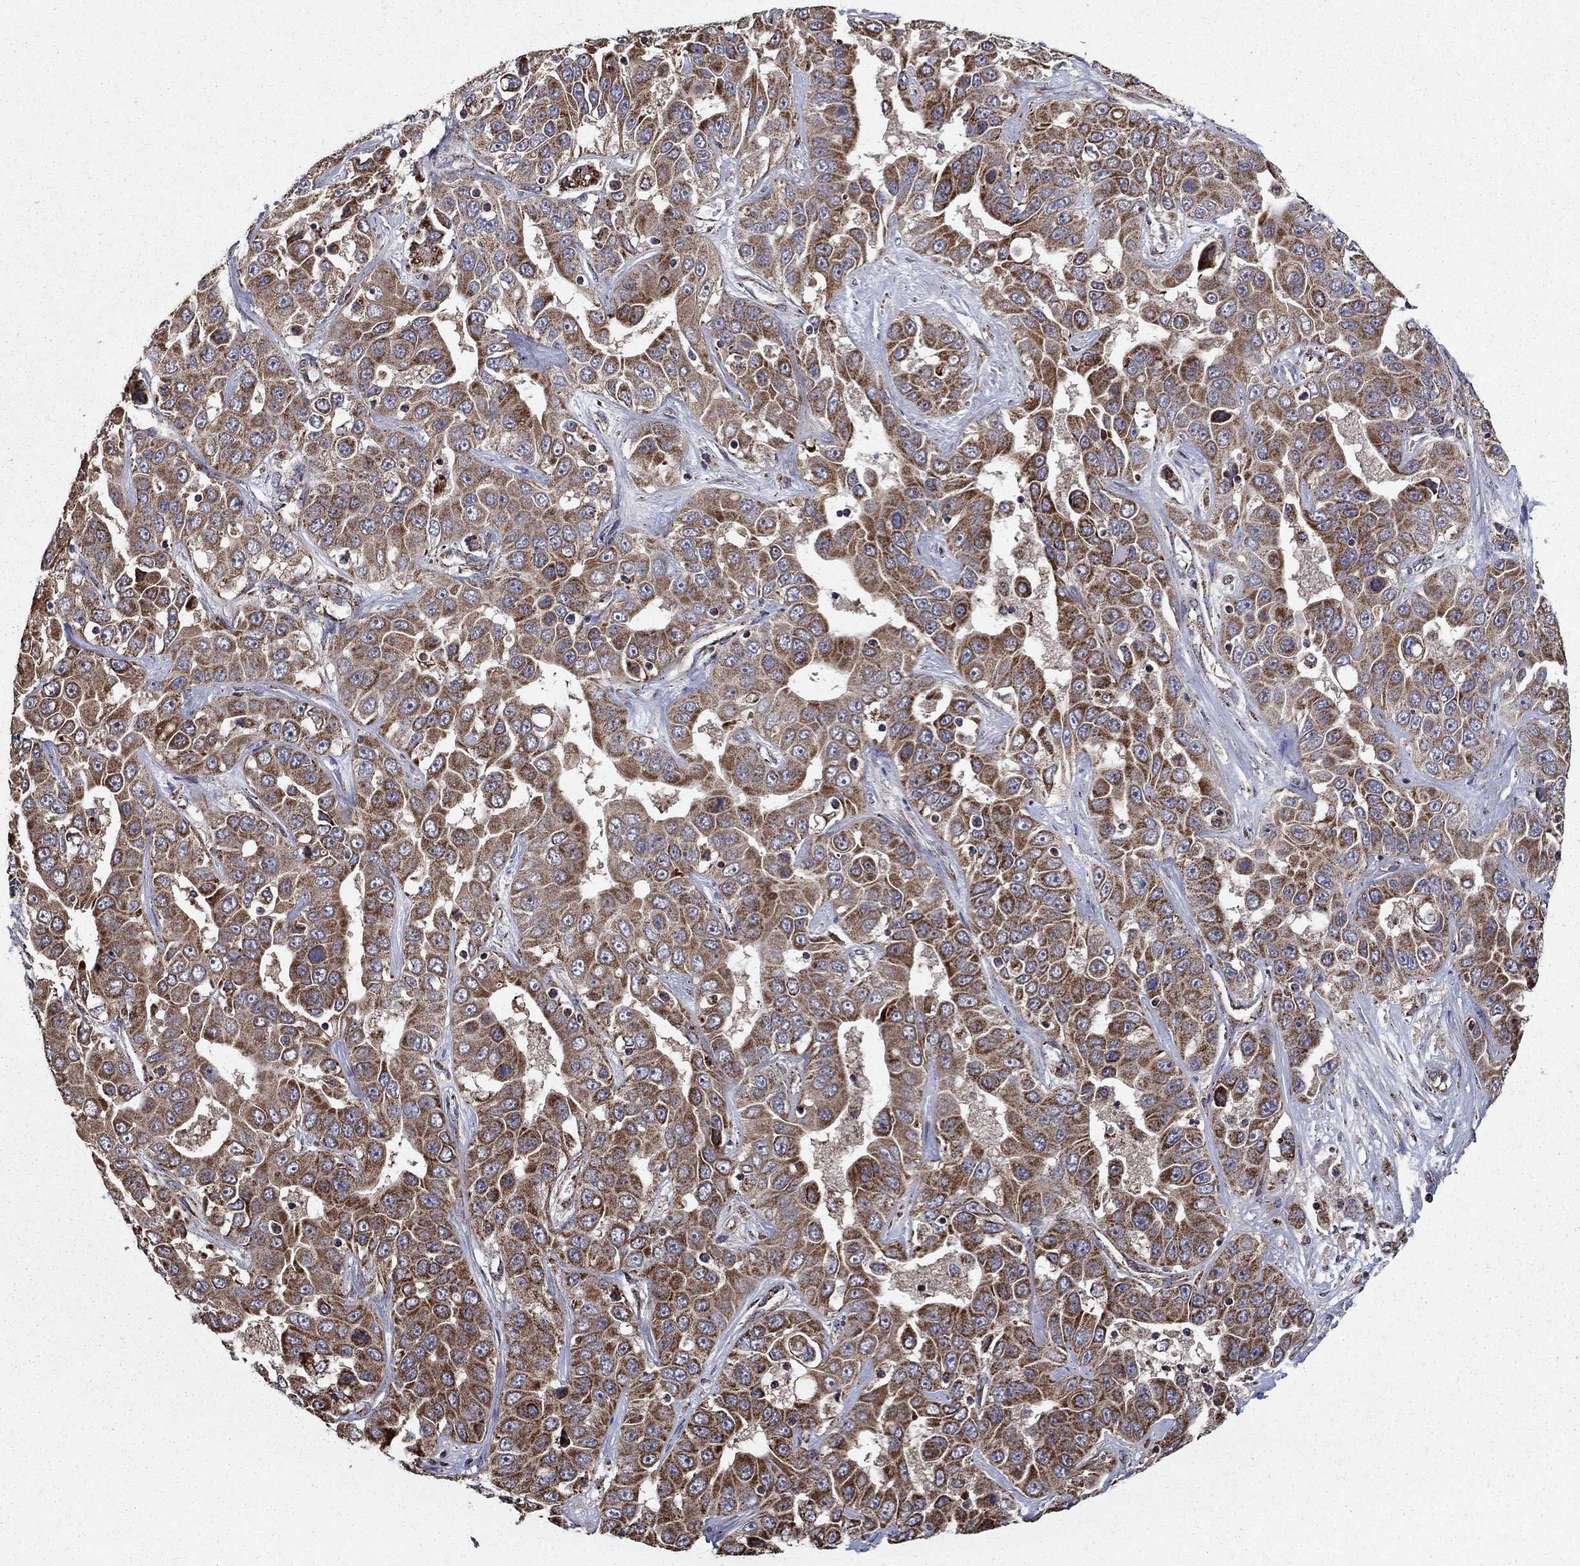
{"staining": {"intensity": "strong", "quantity": "25%-75%", "location": "cytoplasmic/membranous"}, "tissue": "liver cancer", "cell_type": "Tumor cells", "image_type": "cancer", "snomed": [{"axis": "morphology", "description": "Cholangiocarcinoma"}, {"axis": "topography", "description": "Liver"}], "caption": "Immunohistochemical staining of human cholangiocarcinoma (liver) exhibits strong cytoplasmic/membranous protein positivity in about 25%-75% of tumor cells.", "gene": "NDUFS8", "patient": {"sex": "female", "age": 52}}